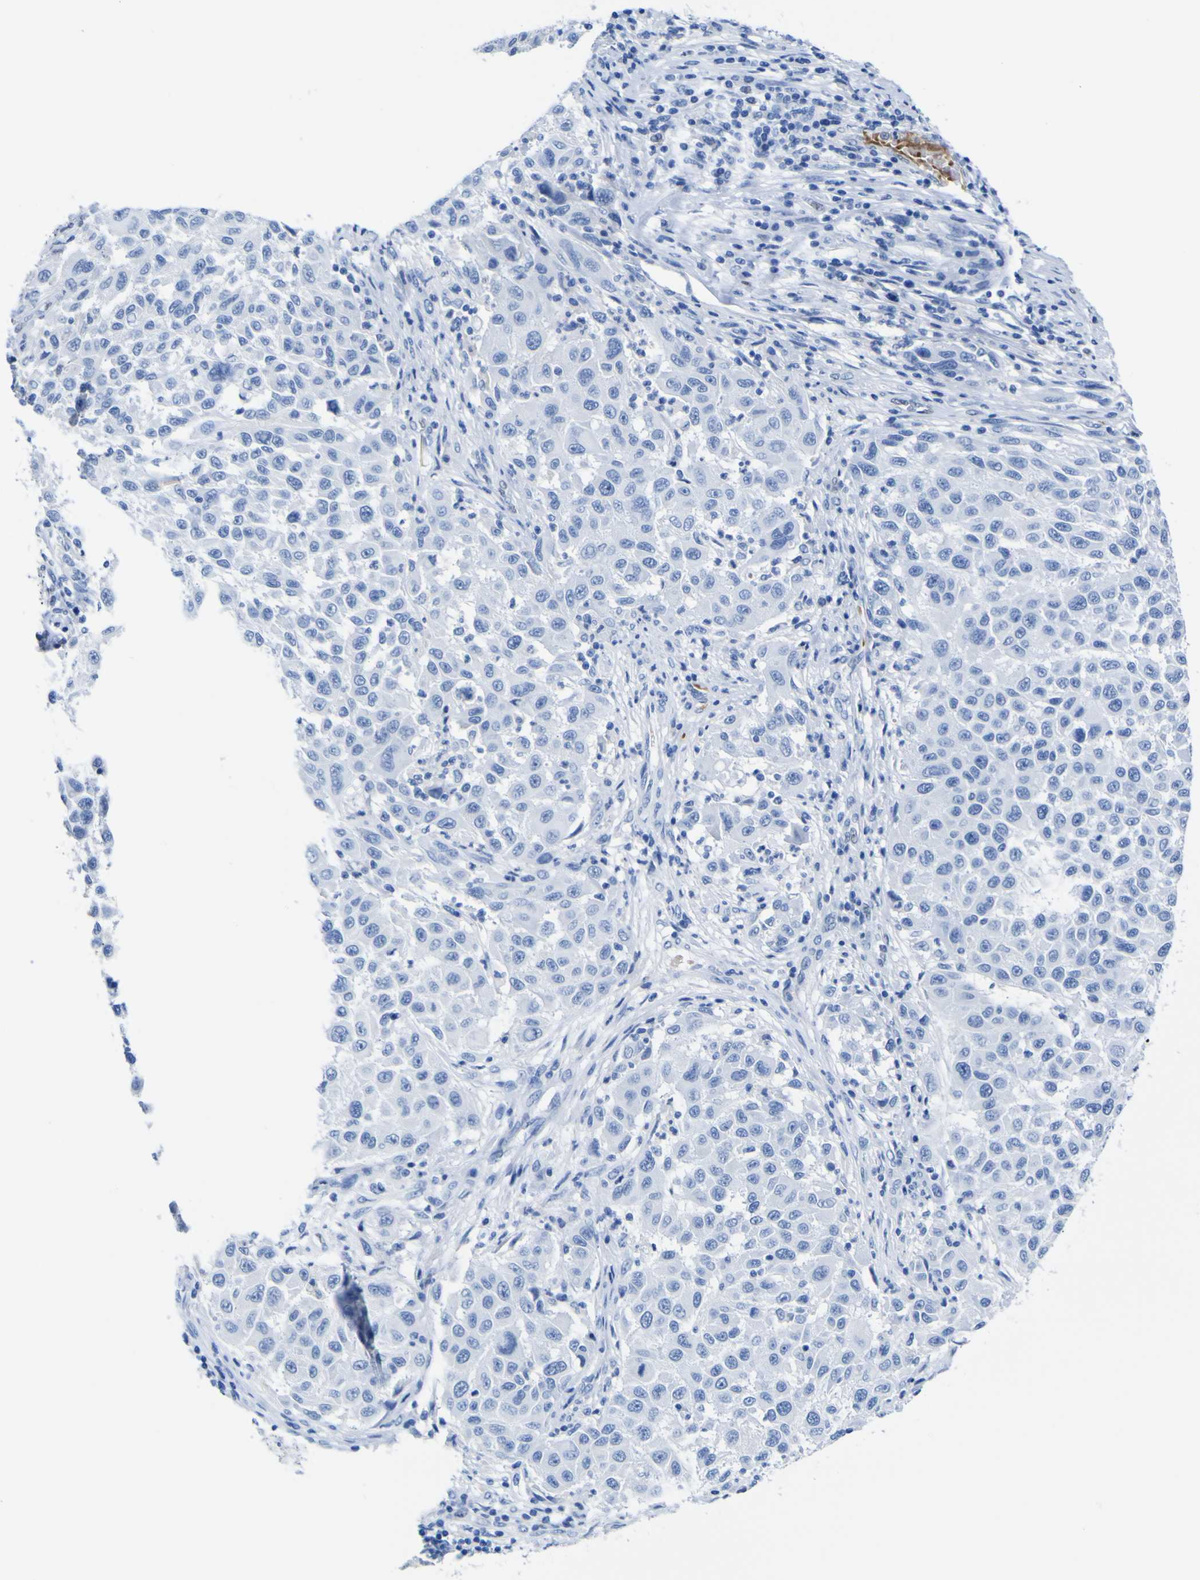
{"staining": {"intensity": "negative", "quantity": "none", "location": "none"}, "tissue": "melanoma", "cell_type": "Tumor cells", "image_type": "cancer", "snomed": [{"axis": "morphology", "description": "Malignant melanoma, Metastatic site"}, {"axis": "topography", "description": "Lymph node"}], "caption": "This histopathology image is of melanoma stained with immunohistochemistry to label a protein in brown with the nuclei are counter-stained blue. There is no positivity in tumor cells.", "gene": "DACH1", "patient": {"sex": "male", "age": 61}}